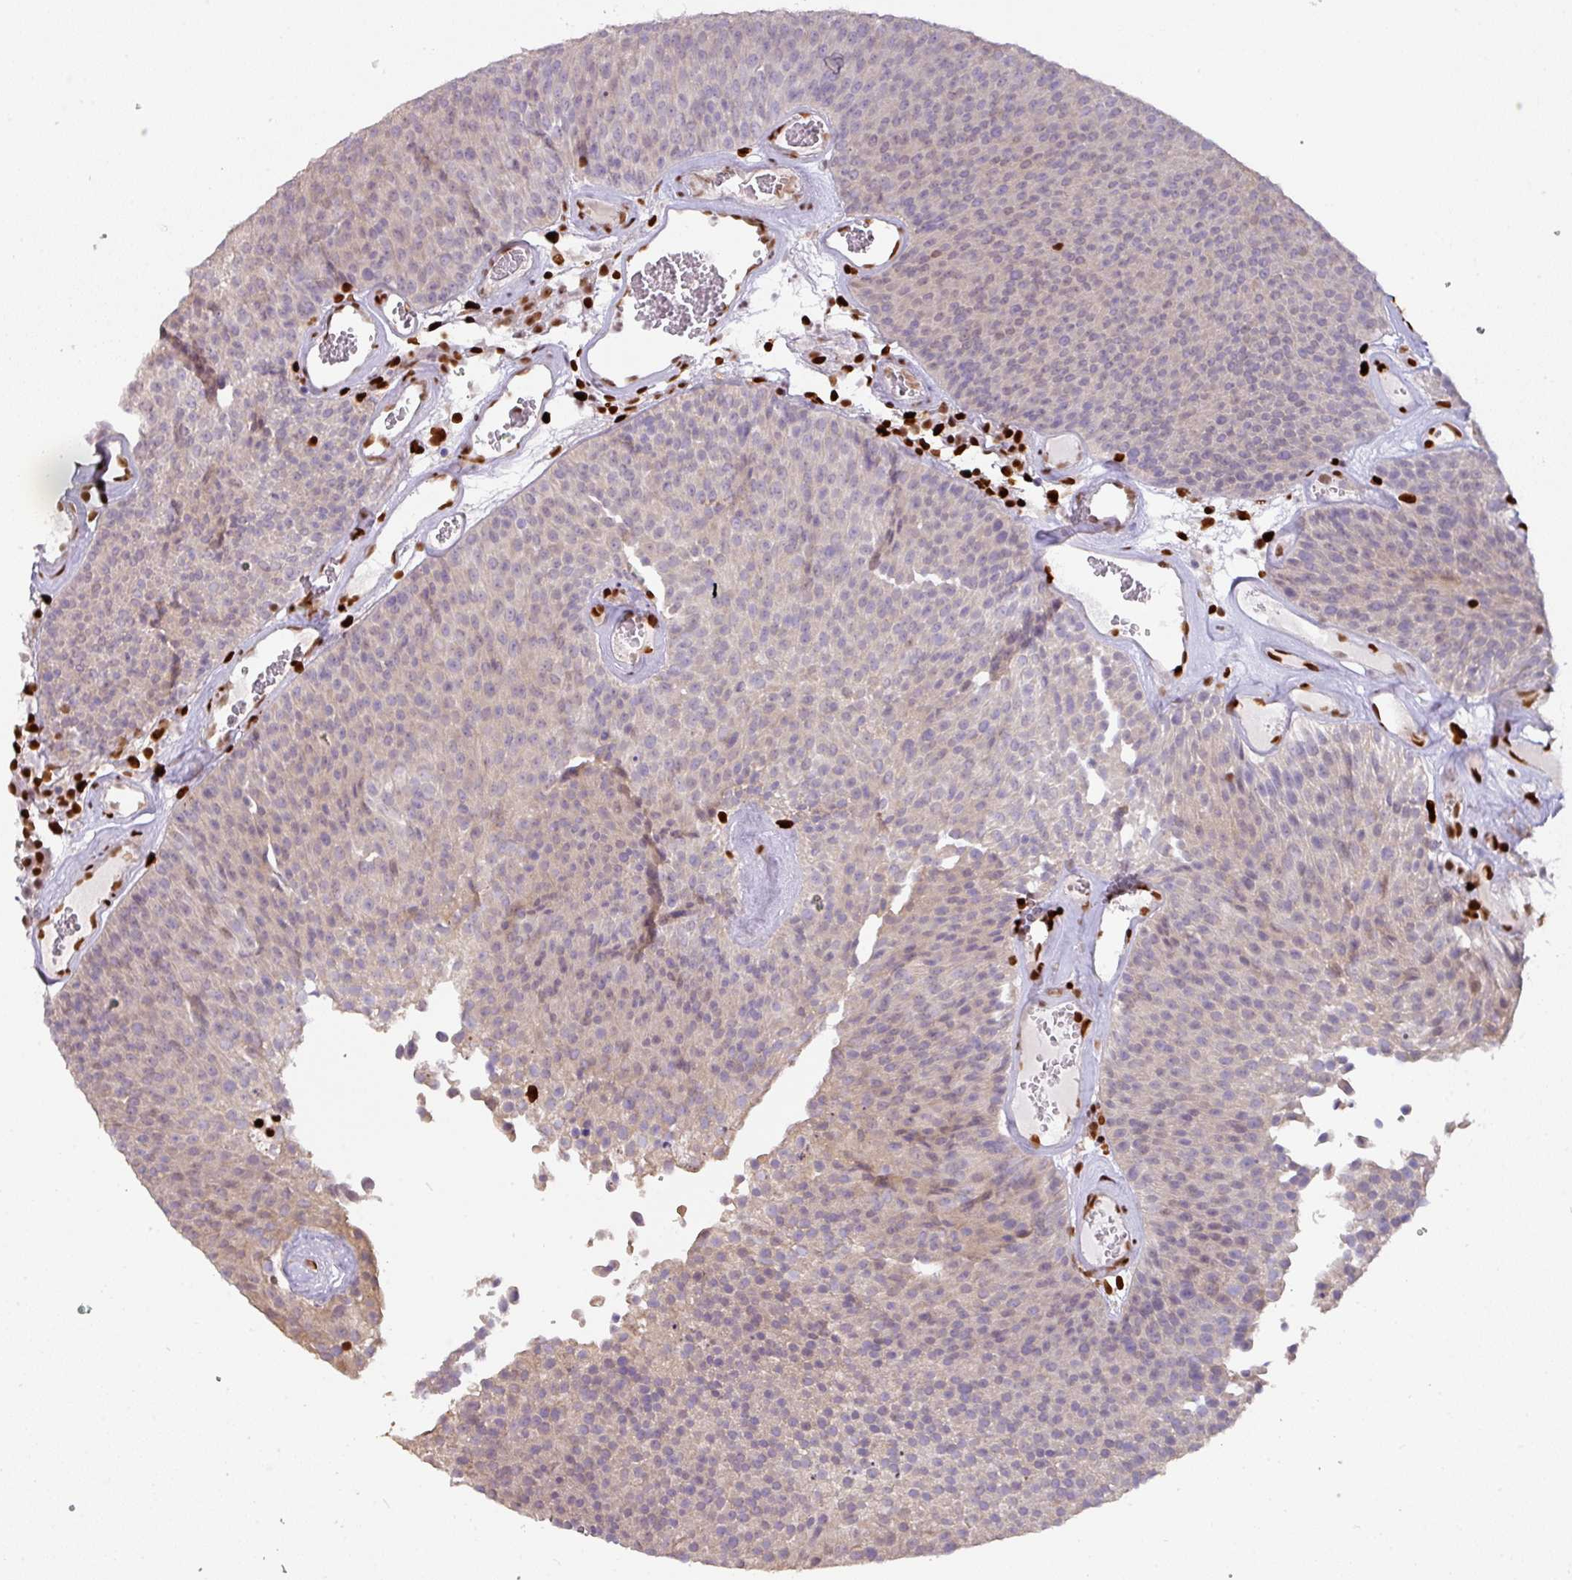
{"staining": {"intensity": "weak", "quantity": "<25%", "location": "nuclear"}, "tissue": "urothelial cancer", "cell_type": "Tumor cells", "image_type": "cancer", "snomed": [{"axis": "morphology", "description": "Urothelial carcinoma, Low grade"}, {"axis": "topography", "description": "Urinary bladder"}], "caption": "The immunohistochemistry photomicrograph has no significant positivity in tumor cells of low-grade urothelial carcinoma tissue.", "gene": "SAMHD1", "patient": {"sex": "female", "age": 79}}